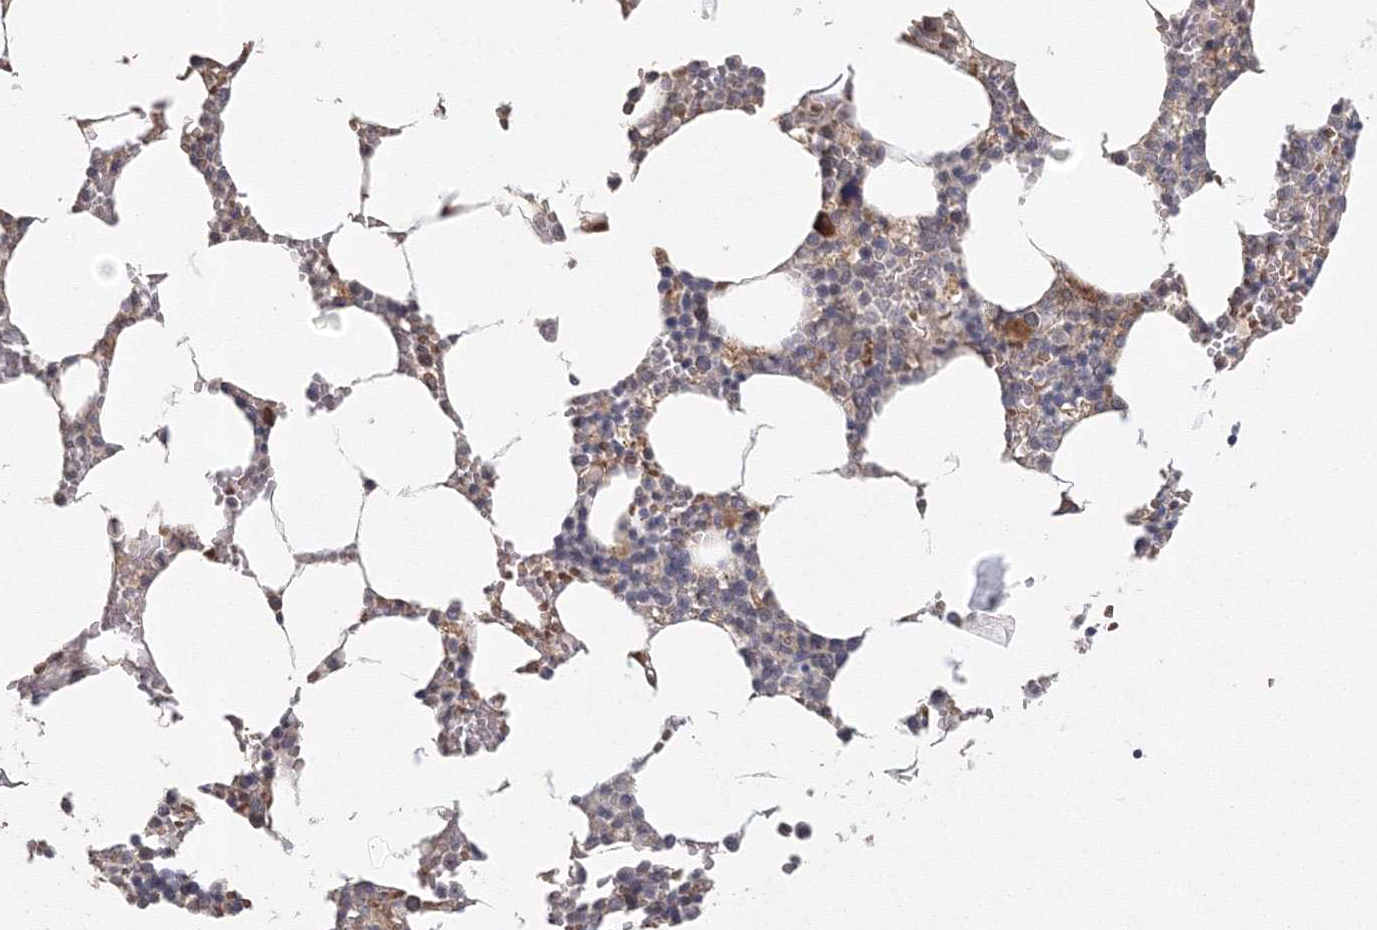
{"staining": {"intensity": "moderate", "quantity": "<25%", "location": "cytoplasmic/membranous"}, "tissue": "bone marrow", "cell_type": "Hematopoietic cells", "image_type": "normal", "snomed": [{"axis": "morphology", "description": "Normal tissue, NOS"}, {"axis": "topography", "description": "Bone marrow"}], "caption": "High-magnification brightfield microscopy of unremarkable bone marrow stained with DAB (3,3'-diaminobenzidine) (brown) and counterstained with hematoxylin (blue). hematopoietic cells exhibit moderate cytoplasmic/membranous positivity is present in about<25% of cells. Nuclei are stained in blue.", "gene": "TACC2", "patient": {"sex": "male", "age": 70}}